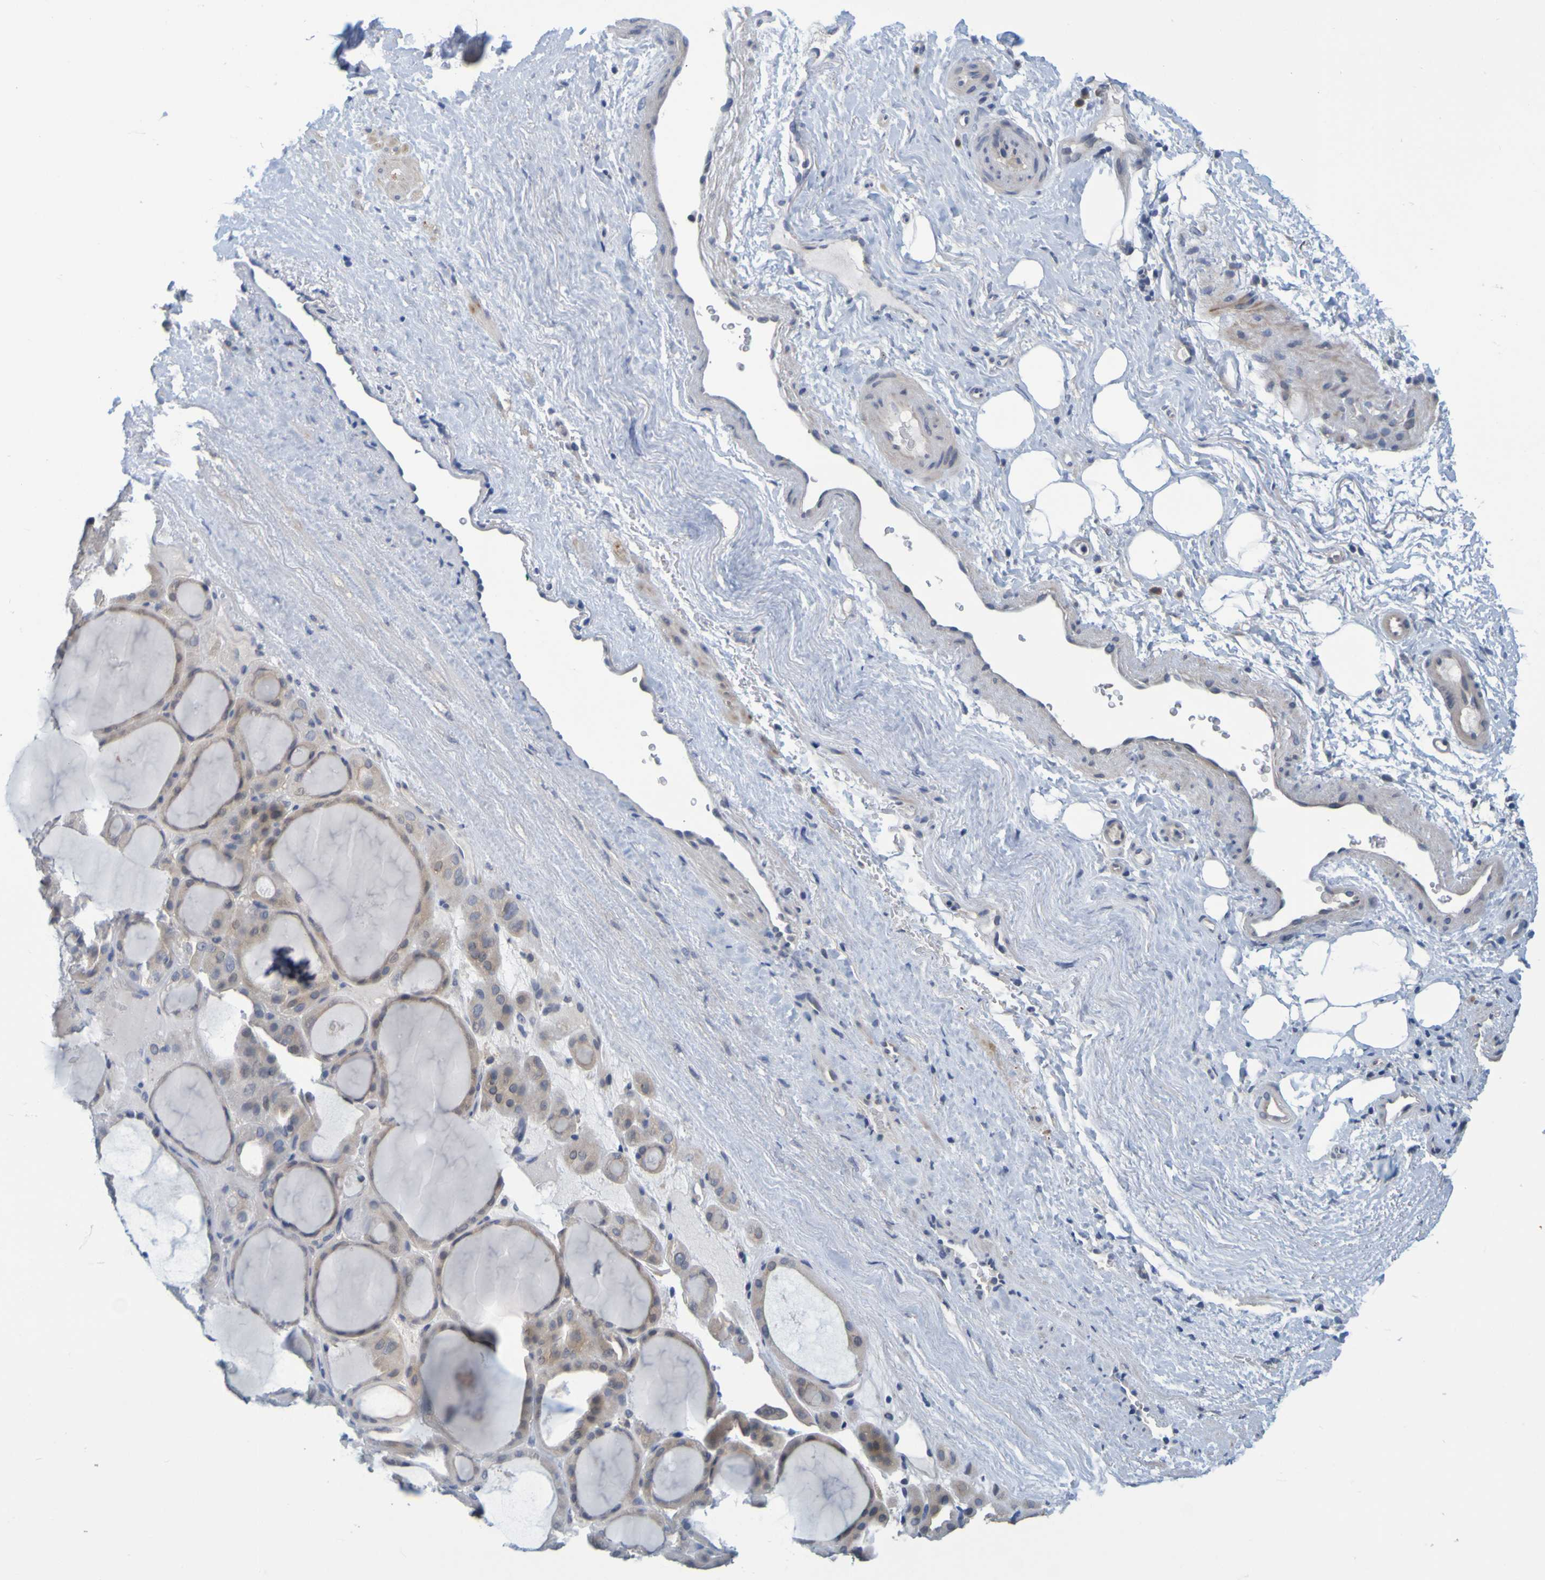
{"staining": {"intensity": "weak", "quantity": "<25%", "location": "cytoplasmic/membranous"}, "tissue": "thyroid gland", "cell_type": "Glandular cells", "image_type": "normal", "snomed": [{"axis": "morphology", "description": "Normal tissue, NOS"}, {"axis": "morphology", "description": "Carcinoma, NOS"}, {"axis": "topography", "description": "Thyroid gland"}], "caption": "Thyroid gland stained for a protein using immunohistochemistry (IHC) exhibits no positivity glandular cells.", "gene": "ENDOU", "patient": {"sex": "female", "age": 86}}